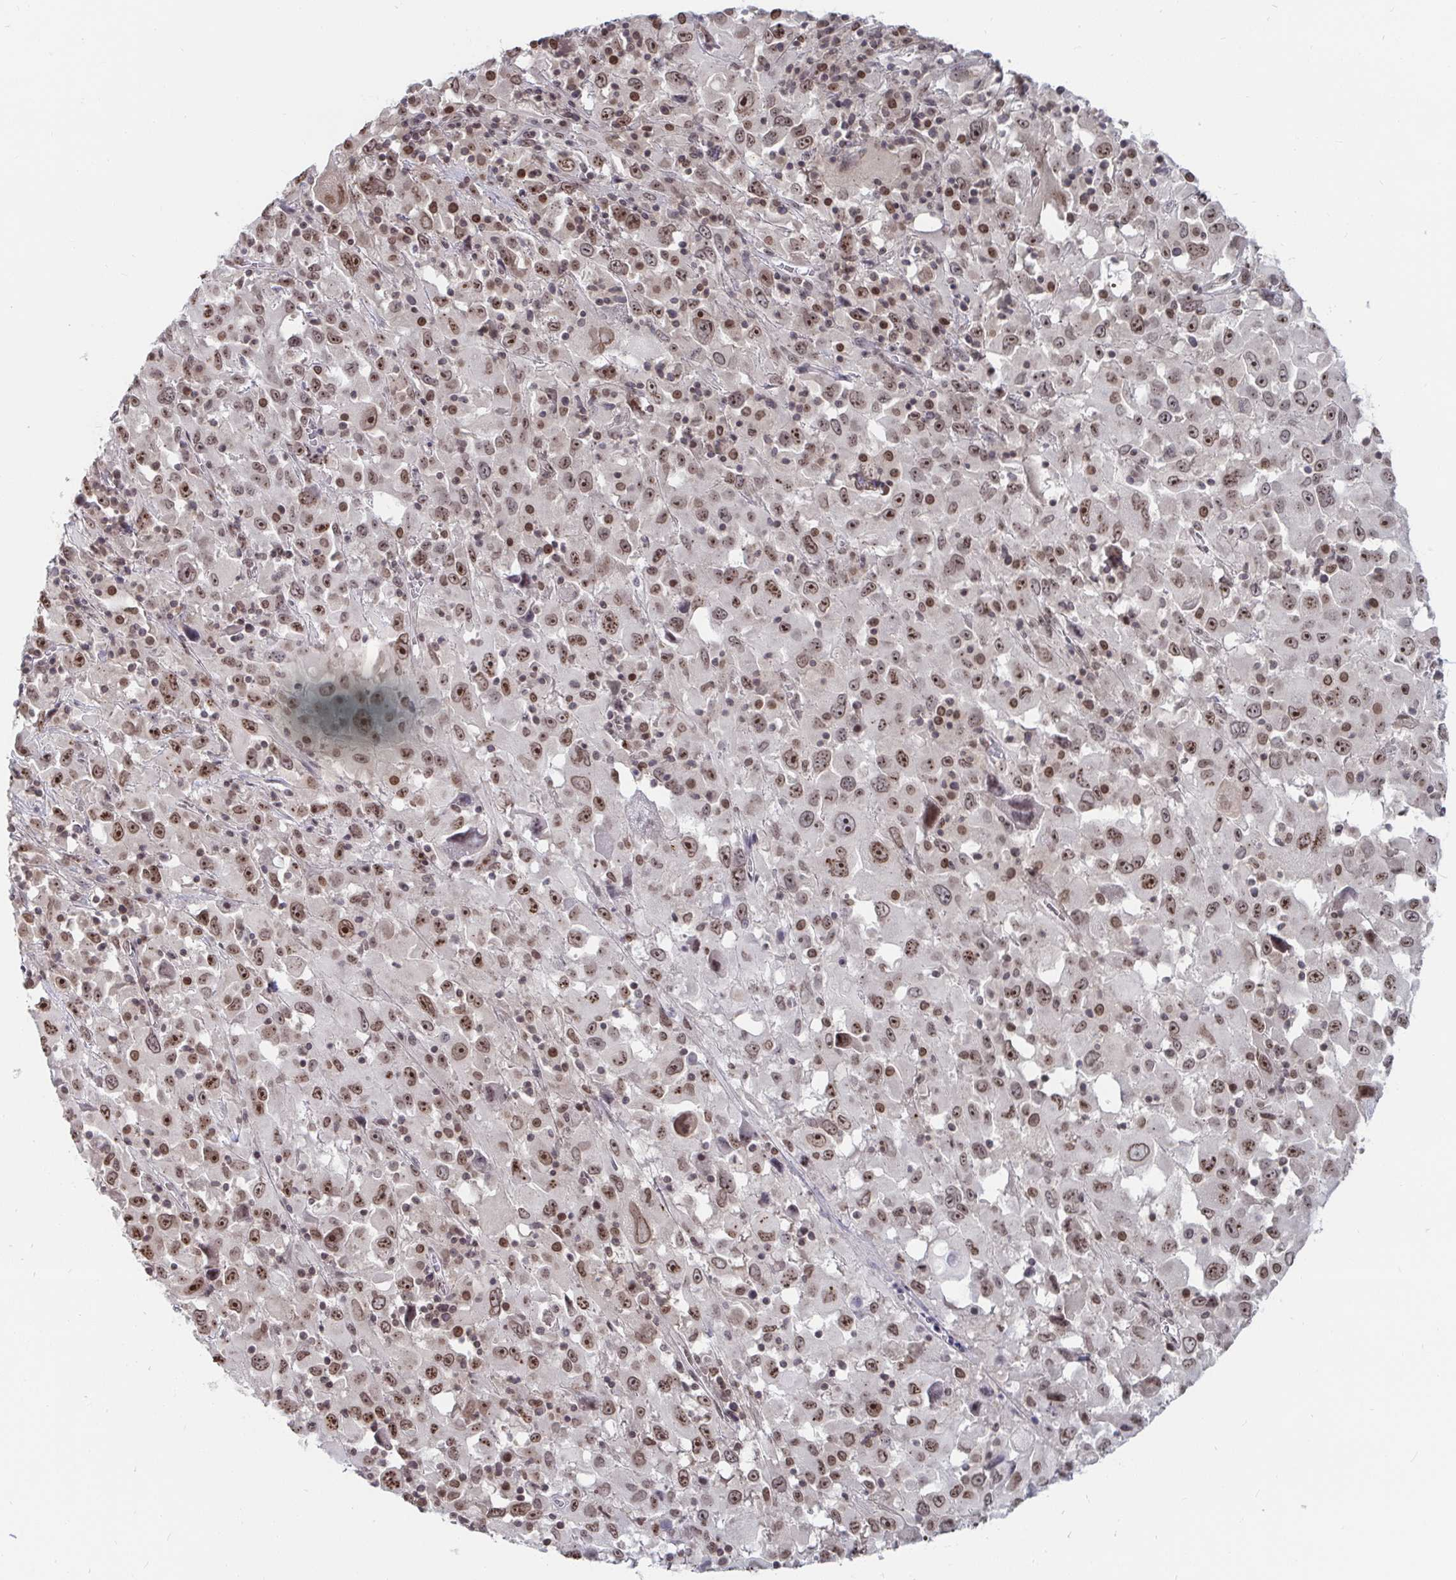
{"staining": {"intensity": "moderate", "quantity": ">75%", "location": "nuclear"}, "tissue": "melanoma", "cell_type": "Tumor cells", "image_type": "cancer", "snomed": [{"axis": "morphology", "description": "Malignant melanoma, Metastatic site"}, {"axis": "topography", "description": "Soft tissue"}], "caption": "Tumor cells reveal moderate nuclear staining in approximately >75% of cells in malignant melanoma (metastatic site). (brown staining indicates protein expression, while blue staining denotes nuclei).", "gene": "TRIP12", "patient": {"sex": "male", "age": 50}}